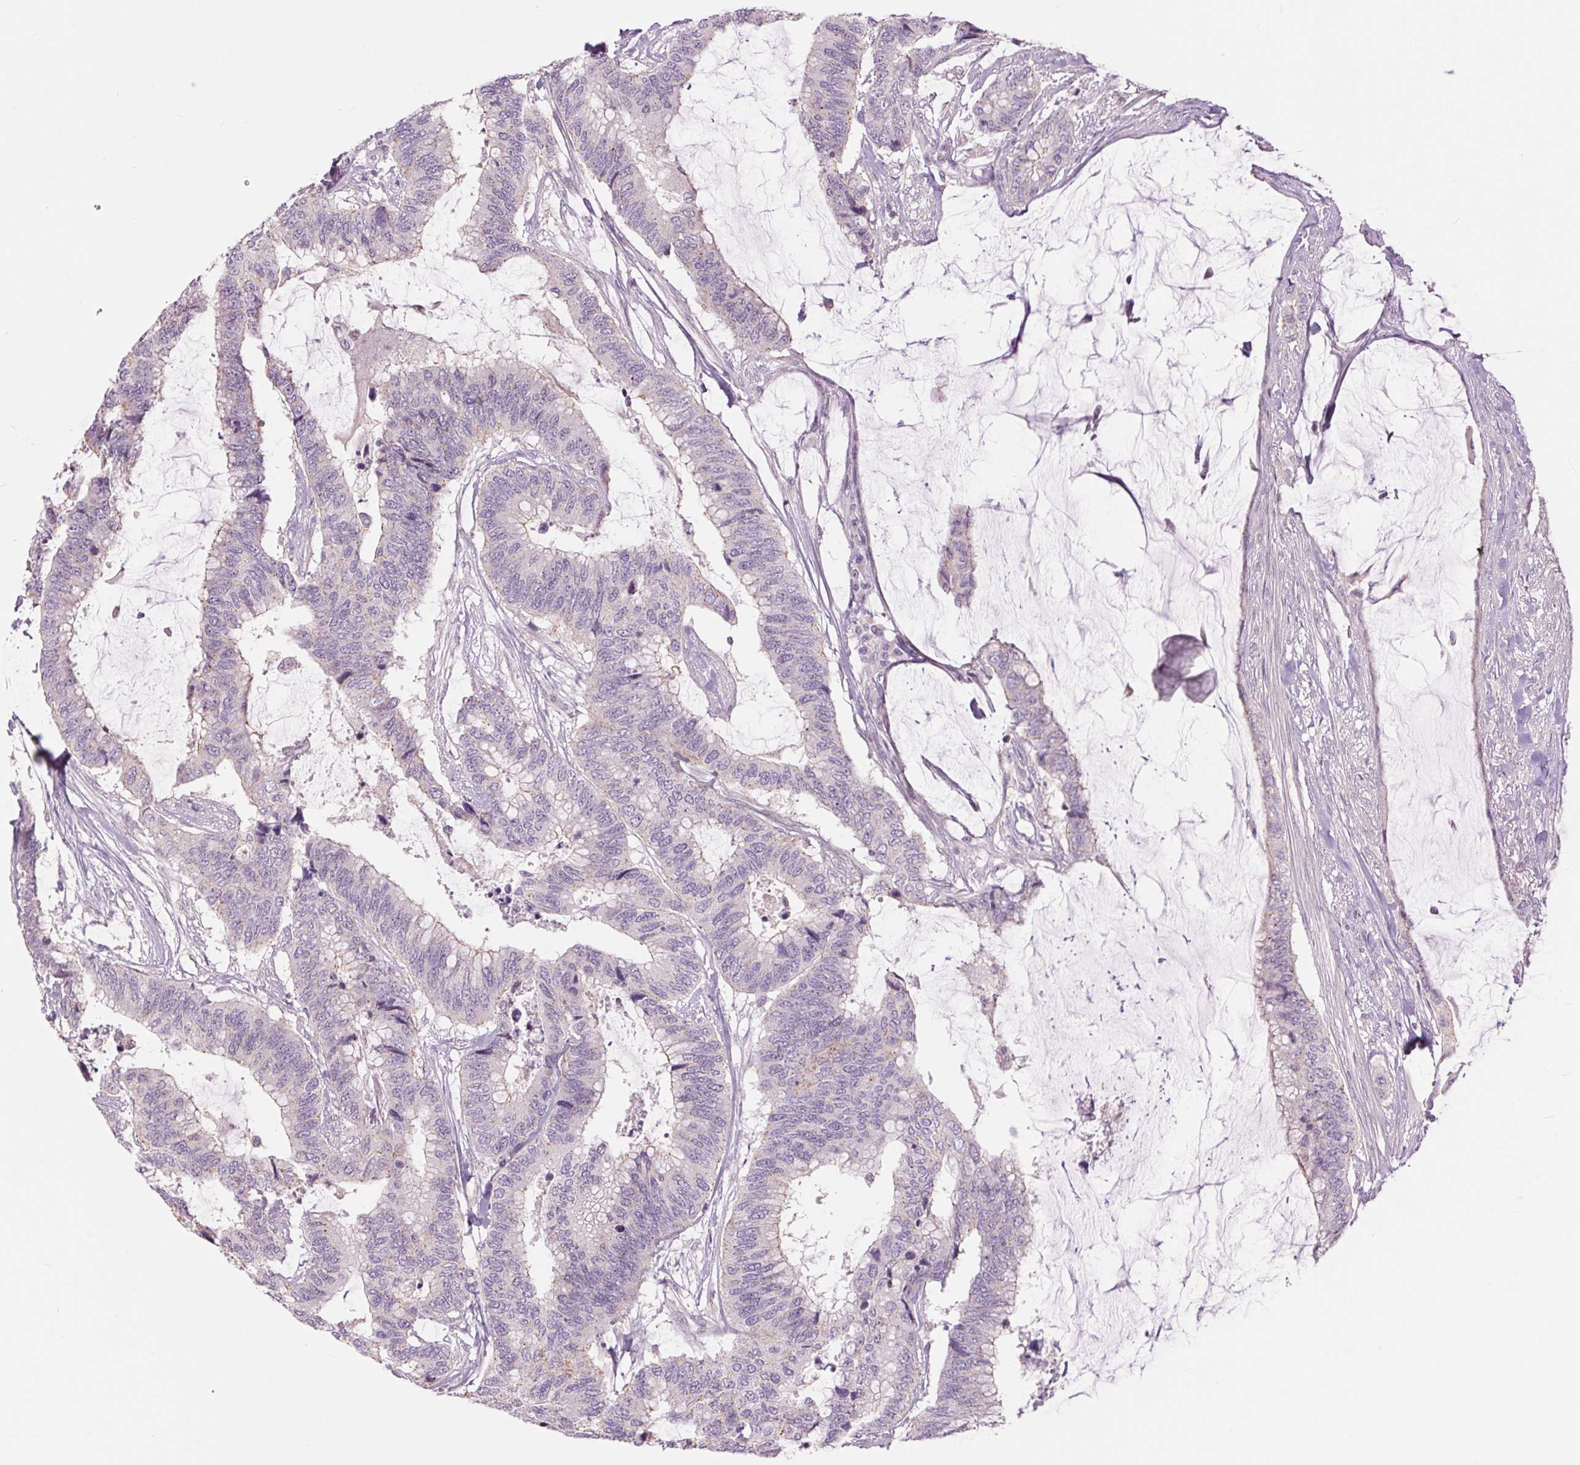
{"staining": {"intensity": "negative", "quantity": "none", "location": "none"}, "tissue": "colorectal cancer", "cell_type": "Tumor cells", "image_type": "cancer", "snomed": [{"axis": "morphology", "description": "Adenocarcinoma, NOS"}, {"axis": "topography", "description": "Rectum"}], "caption": "There is no significant positivity in tumor cells of adenocarcinoma (colorectal).", "gene": "CTNNA3", "patient": {"sex": "female", "age": 59}}